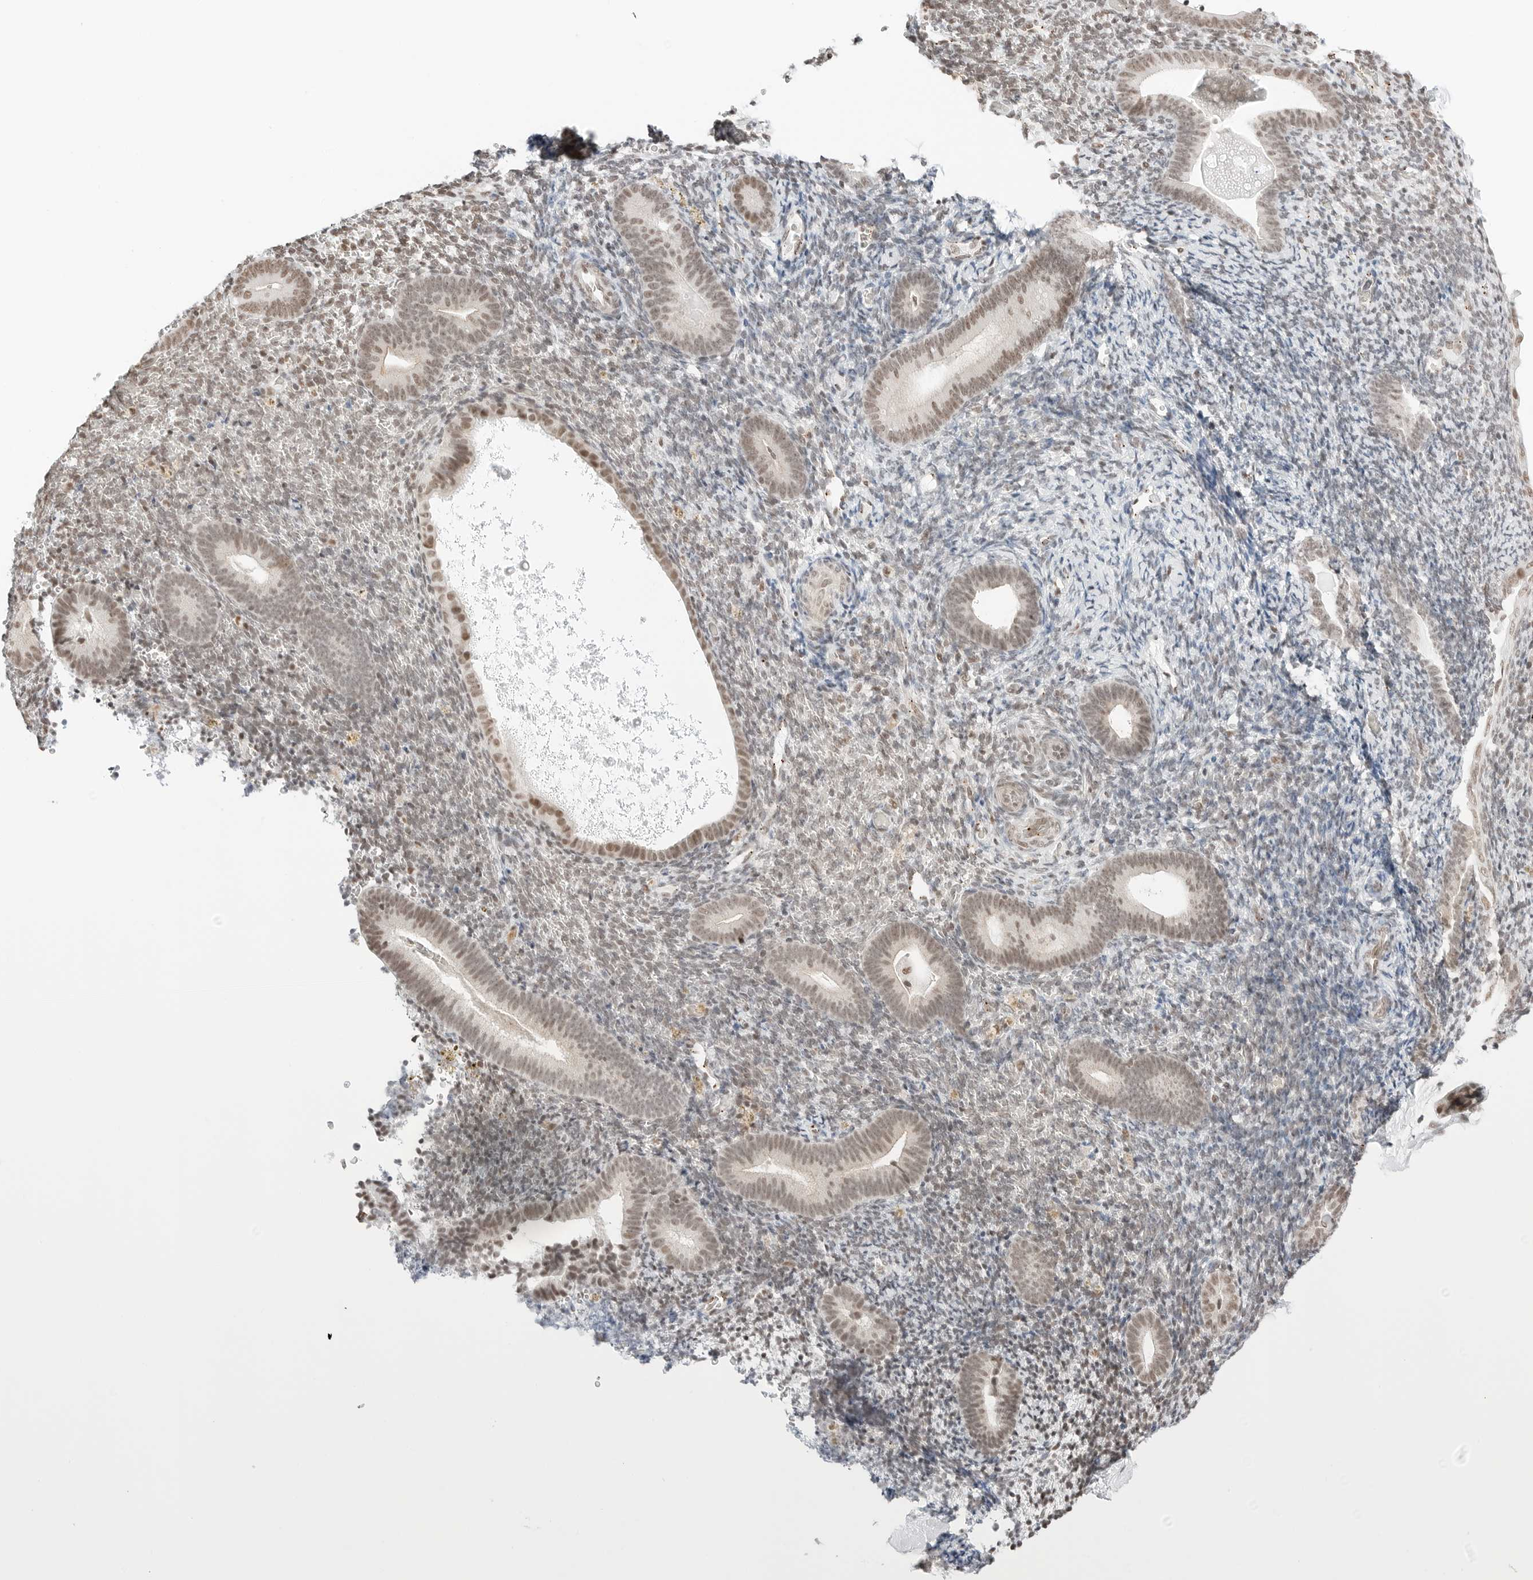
{"staining": {"intensity": "moderate", "quantity": "25%-75%", "location": "nuclear"}, "tissue": "endometrium", "cell_type": "Cells in endometrial stroma", "image_type": "normal", "snomed": [{"axis": "morphology", "description": "Normal tissue, NOS"}, {"axis": "topography", "description": "Endometrium"}], "caption": "Normal endometrium was stained to show a protein in brown. There is medium levels of moderate nuclear positivity in approximately 25%-75% of cells in endometrial stroma.", "gene": "CRTC2", "patient": {"sex": "female", "age": 51}}